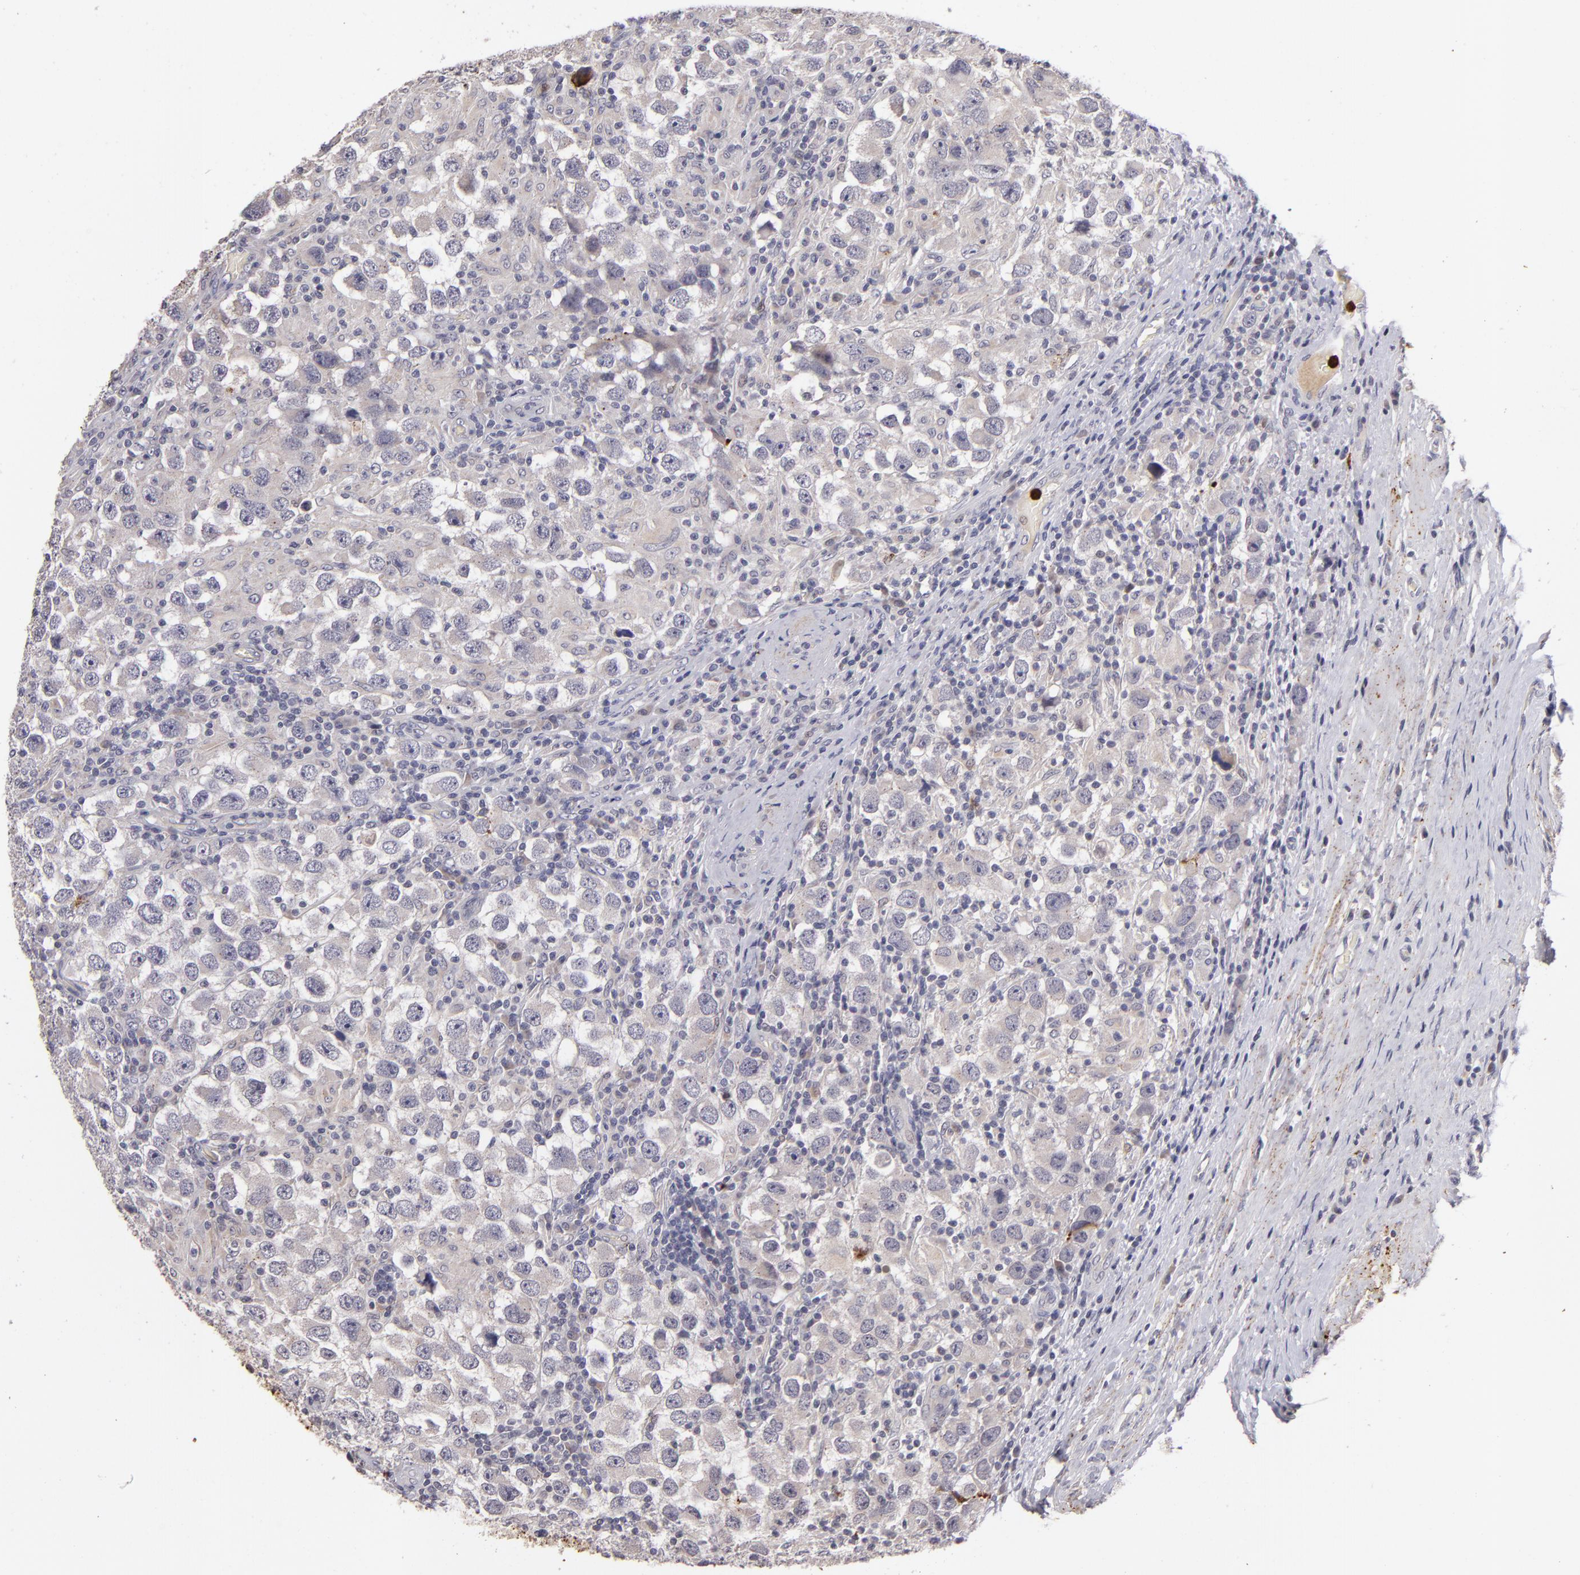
{"staining": {"intensity": "negative", "quantity": "none", "location": "none"}, "tissue": "testis cancer", "cell_type": "Tumor cells", "image_type": "cancer", "snomed": [{"axis": "morphology", "description": "Carcinoma, Embryonal, NOS"}, {"axis": "topography", "description": "Testis"}], "caption": "High magnification brightfield microscopy of embryonal carcinoma (testis) stained with DAB (brown) and counterstained with hematoxylin (blue): tumor cells show no significant expression. (Stains: DAB immunohistochemistry (IHC) with hematoxylin counter stain, Microscopy: brightfield microscopy at high magnification).", "gene": "RXRG", "patient": {"sex": "male", "age": 21}}